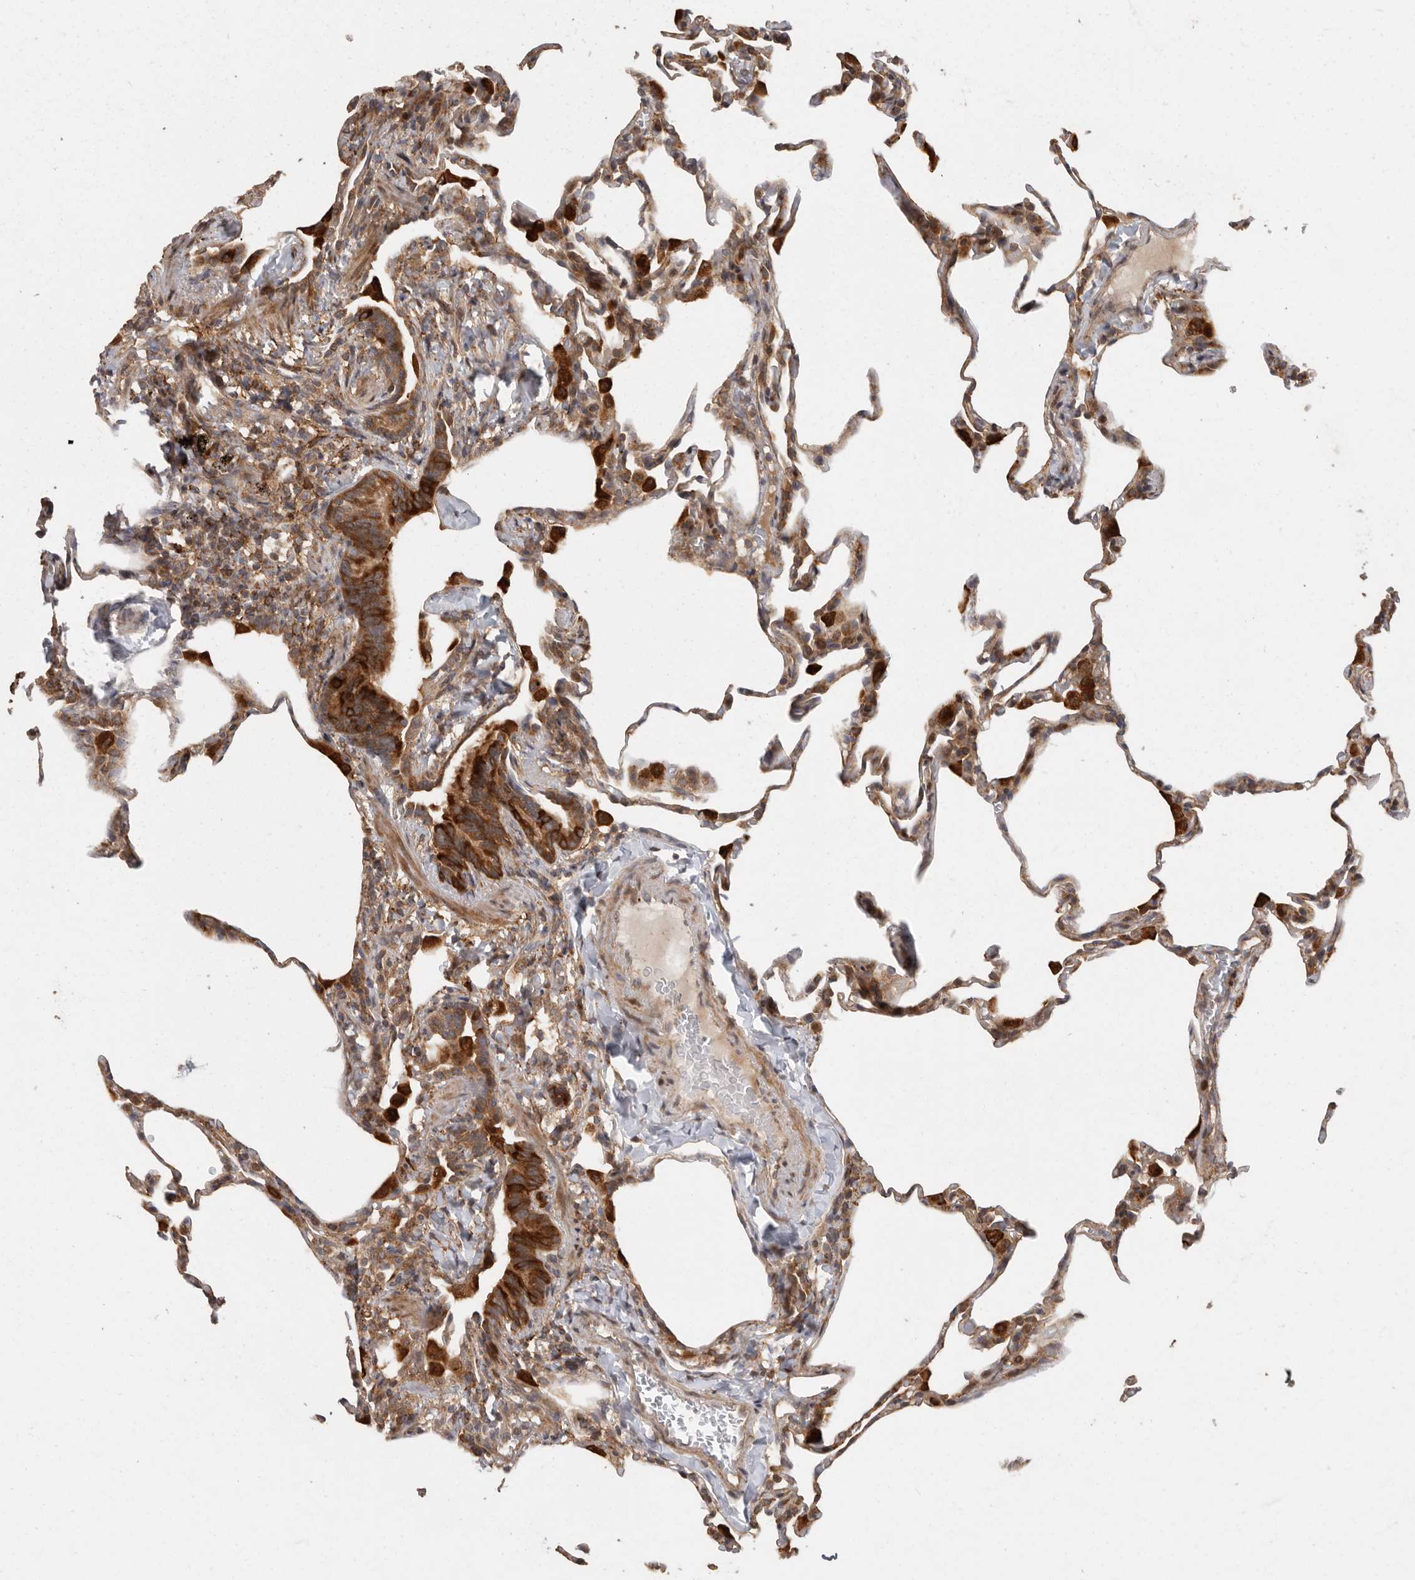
{"staining": {"intensity": "moderate", "quantity": ">75%", "location": "cytoplasmic/membranous"}, "tissue": "lung", "cell_type": "Alveolar cells", "image_type": "normal", "snomed": [{"axis": "morphology", "description": "Normal tissue, NOS"}, {"axis": "topography", "description": "Lung"}], "caption": "A high-resolution image shows immunohistochemistry staining of benign lung, which reveals moderate cytoplasmic/membranous positivity in approximately >75% of alveolar cells.", "gene": "SWT1", "patient": {"sex": "male", "age": 20}}